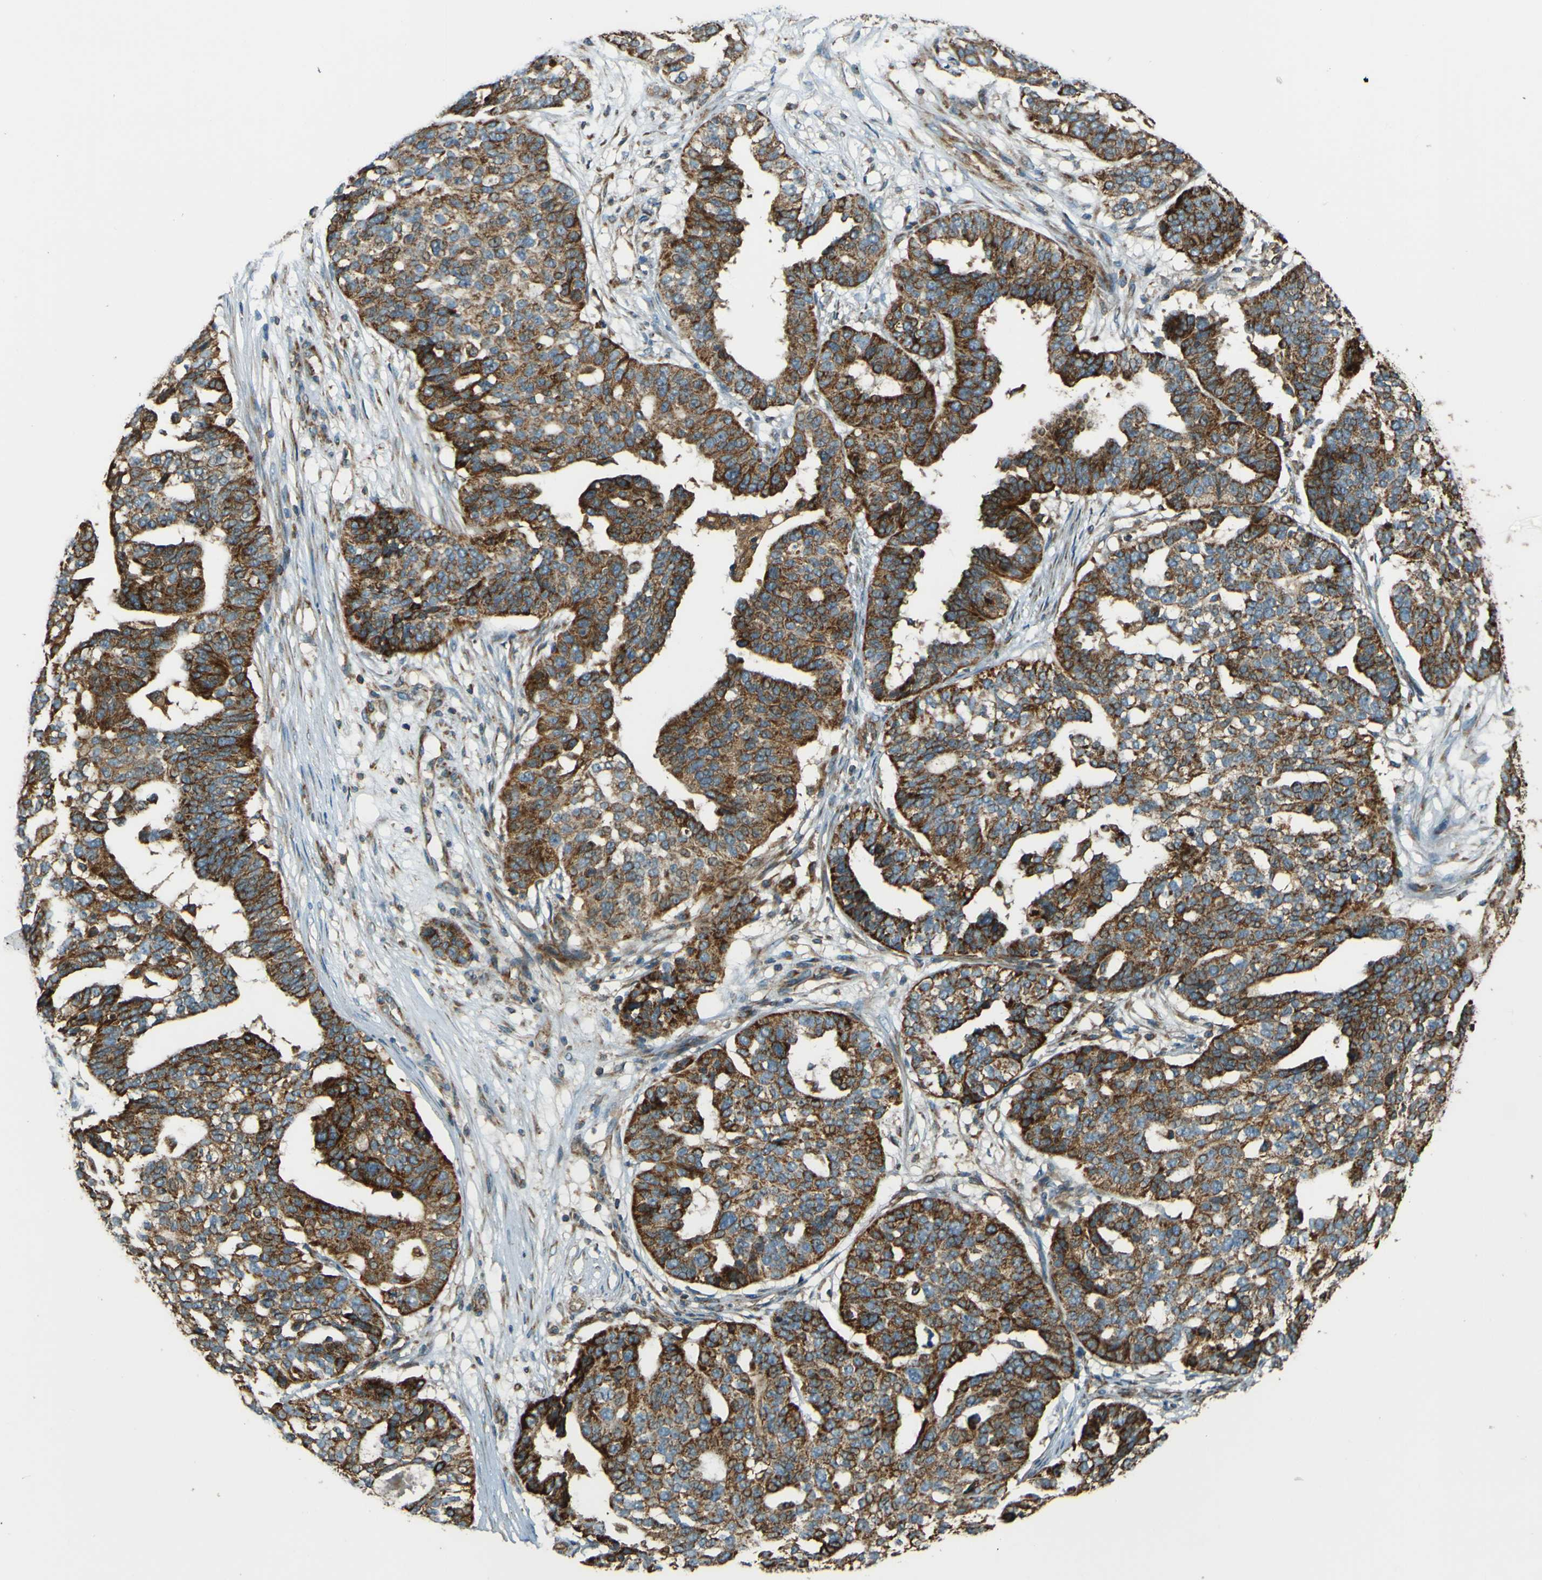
{"staining": {"intensity": "strong", "quantity": ">75%", "location": "cytoplasmic/membranous"}, "tissue": "ovarian cancer", "cell_type": "Tumor cells", "image_type": "cancer", "snomed": [{"axis": "morphology", "description": "Cystadenocarcinoma, serous, NOS"}, {"axis": "topography", "description": "Ovary"}], "caption": "Strong cytoplasmic/membranous positivity for a protein is appreciated in approximately >75% of tumor cells of serous cystadenocarcinoma (ovarian) using IHC.", "gene": "DNAJC5", "patient": {"sex": "female", "age": 59}}